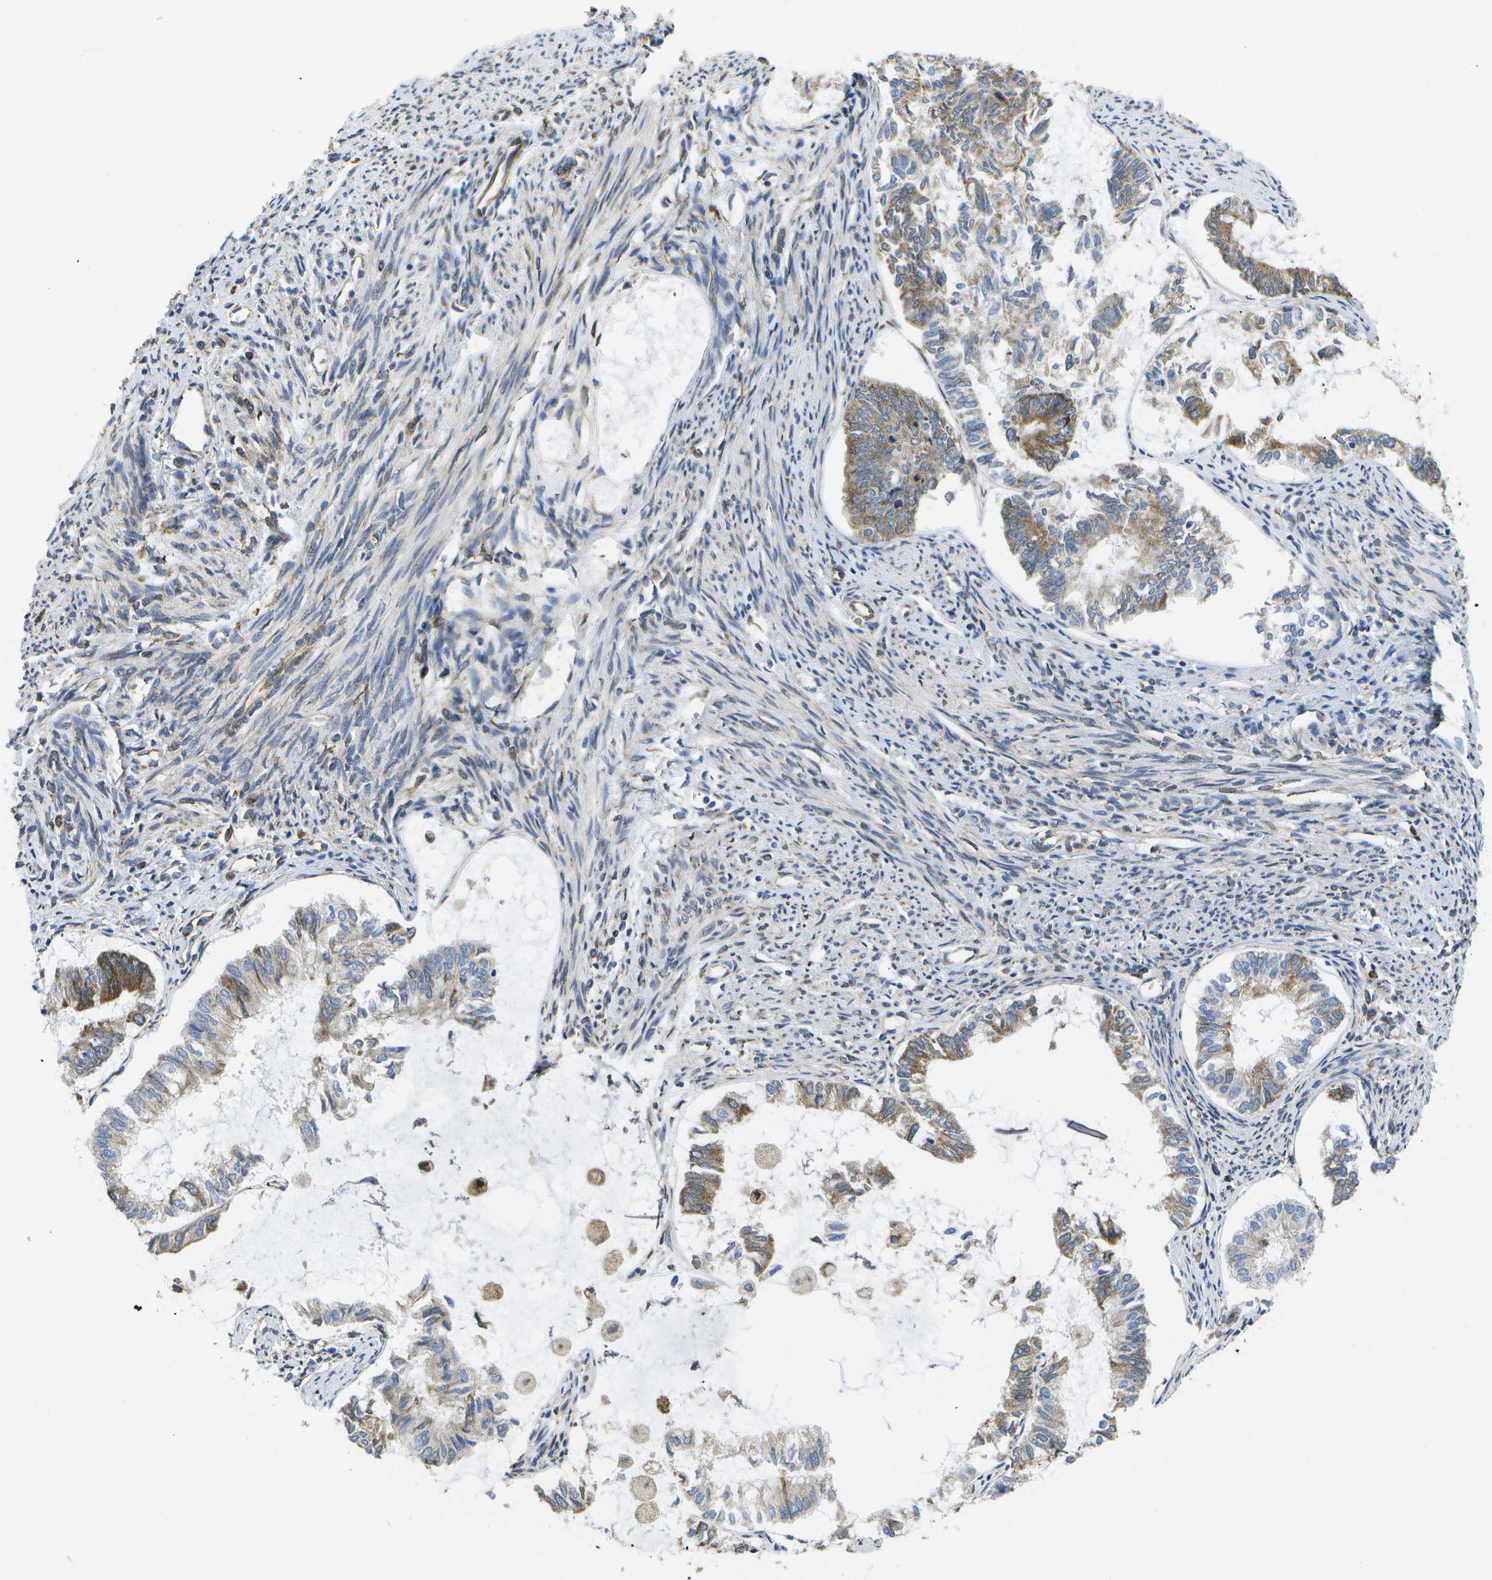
{"staining": {"intensity": "moderate", "quantity": ">75%", "location": "cytoplasmic/membranous"}, "tissue": "endometrial cancer", "cell_type": "Tumor cells", "image_type": "cancer", "snomed": [{"axis": "morphology", "description": "Adenocarcinoma, NOS"}, {"axis": "topography", "description": "Endometrium"}], "caption": "A medium amount of moderate cytoplasmic/membranous positivity is appreciated in about >75% of tumor cells in endometrial cancer (adenocarcinoma) tissue. (DAB (3,3'-diaminobenzidine) = brown stain, brightfield microscopy at high magnification).", "gene": "ZDHHC17", "patient": {"sex": "female", "age": 86}}